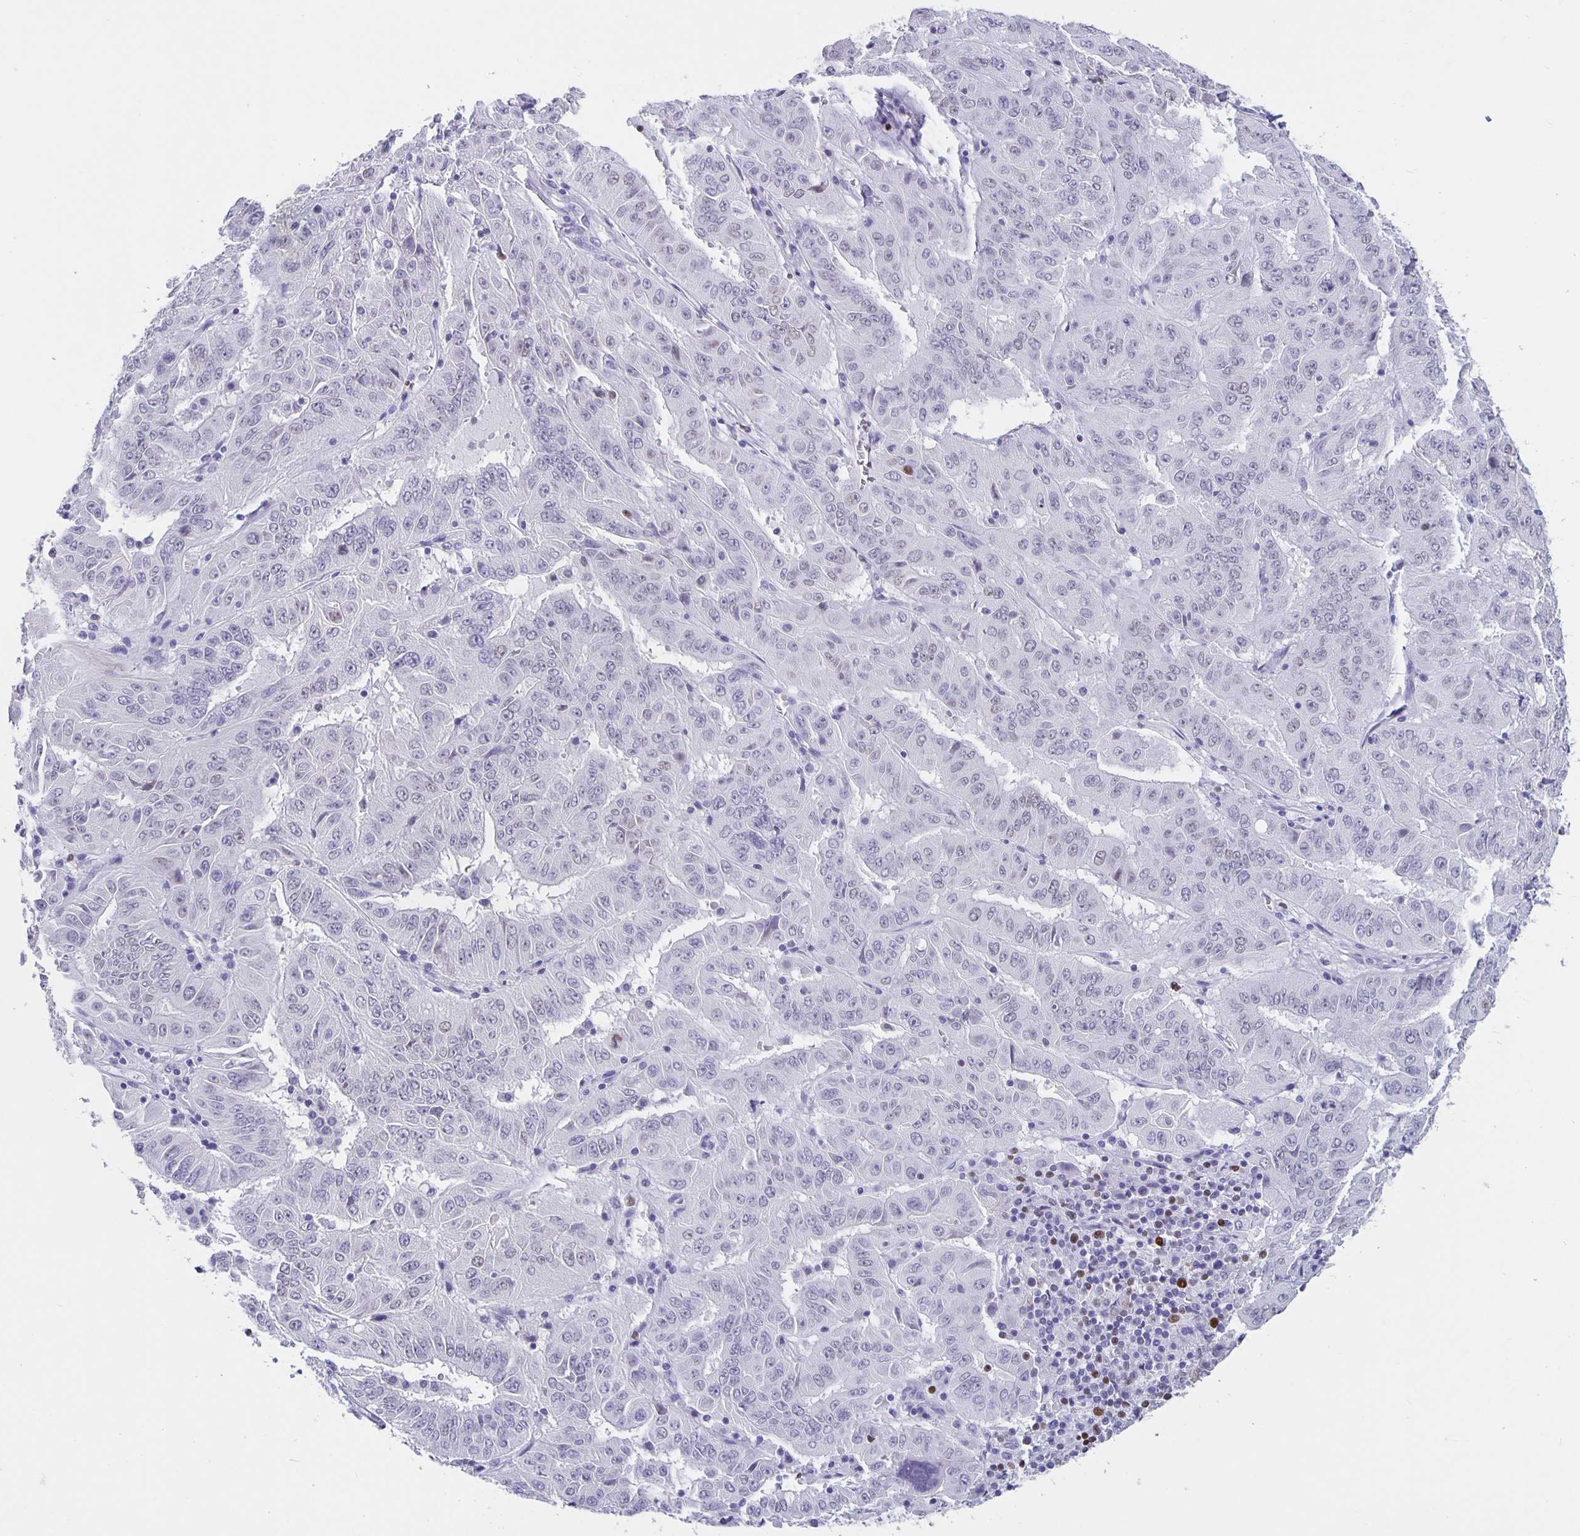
{"staining": {"intensity": "weak", "quantity": "<25%", "location": "nuclear"}, "tissue": "pancreatic cancer", "cell_type": "Tumor cells", "image_type": "cancer", "snomed": [{"axis": "morphology", "description": "Adenocarcinoma, NOS"}, {"axis": "topography", "description": "Pancreas"}], "caption": "A photomicrograph of adenocarcinoma (pancreatic) stained for a protein reveals no brown staining in tumor cells.", "gene": "SATB2", "patient": {"sex": "male", "age": 63}}